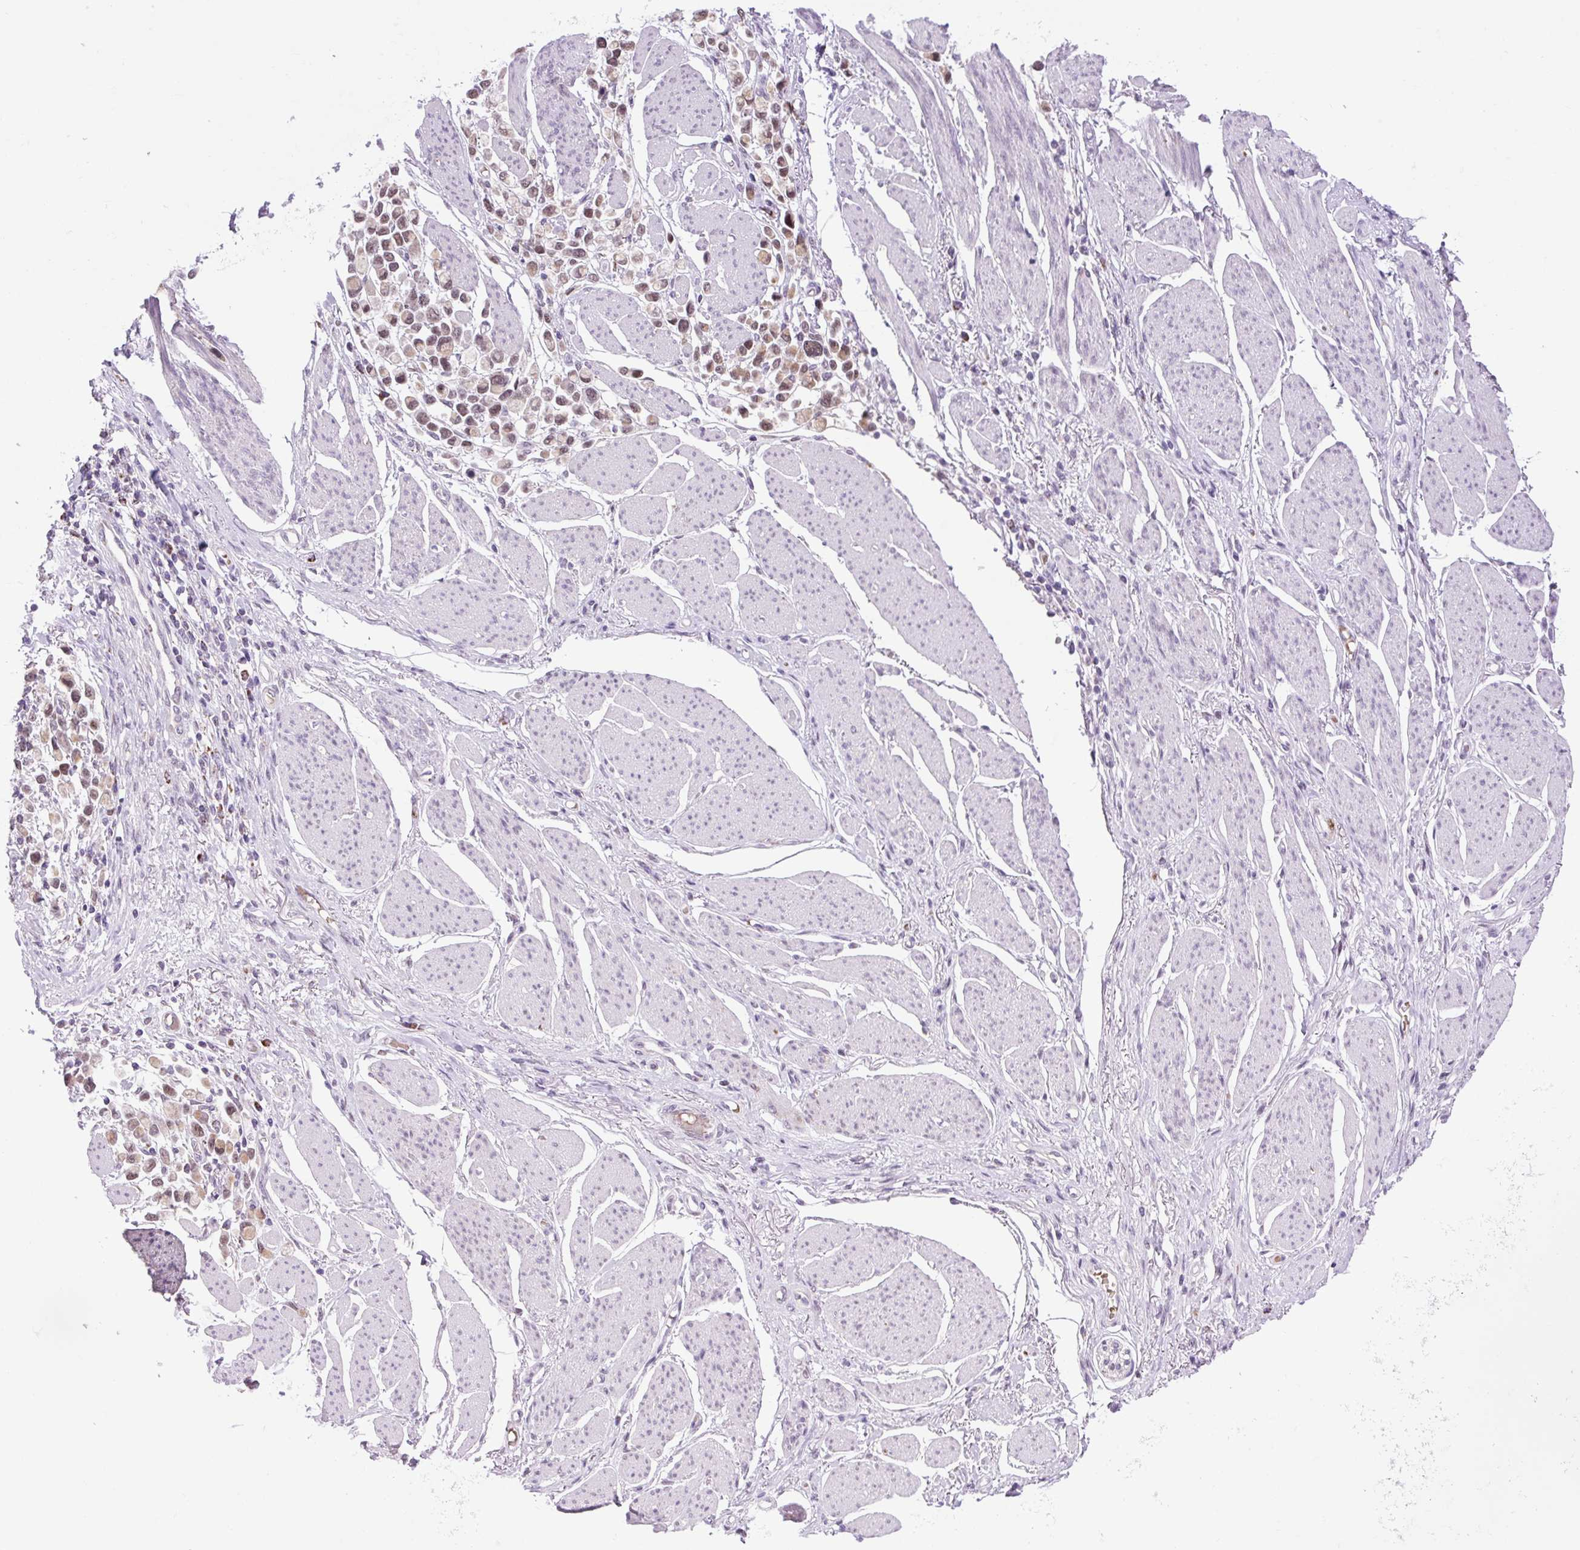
{"staining": {"intensity": "weak", "quantity": ">75%", "location": "cytoplasmic/membranous,nuclear"}, "tissue": "stomach cancer", "cell_type": "Tumor cells", "image_type": "cancer", "snomed": [{"axis": "morphology", "description": "Adenocarcinoma, NOS"}, {"axis": "topography", "description": "Stomach"}], "caption": "Stomach adenocarcinoma was stained to show a protein in brown. There is low levels of weak cytoplasmic/membranous and nuclear staining in about >75% of tumor cells.", "gene": "SCO2", "patient": {"sex": "female", "age": 81}}